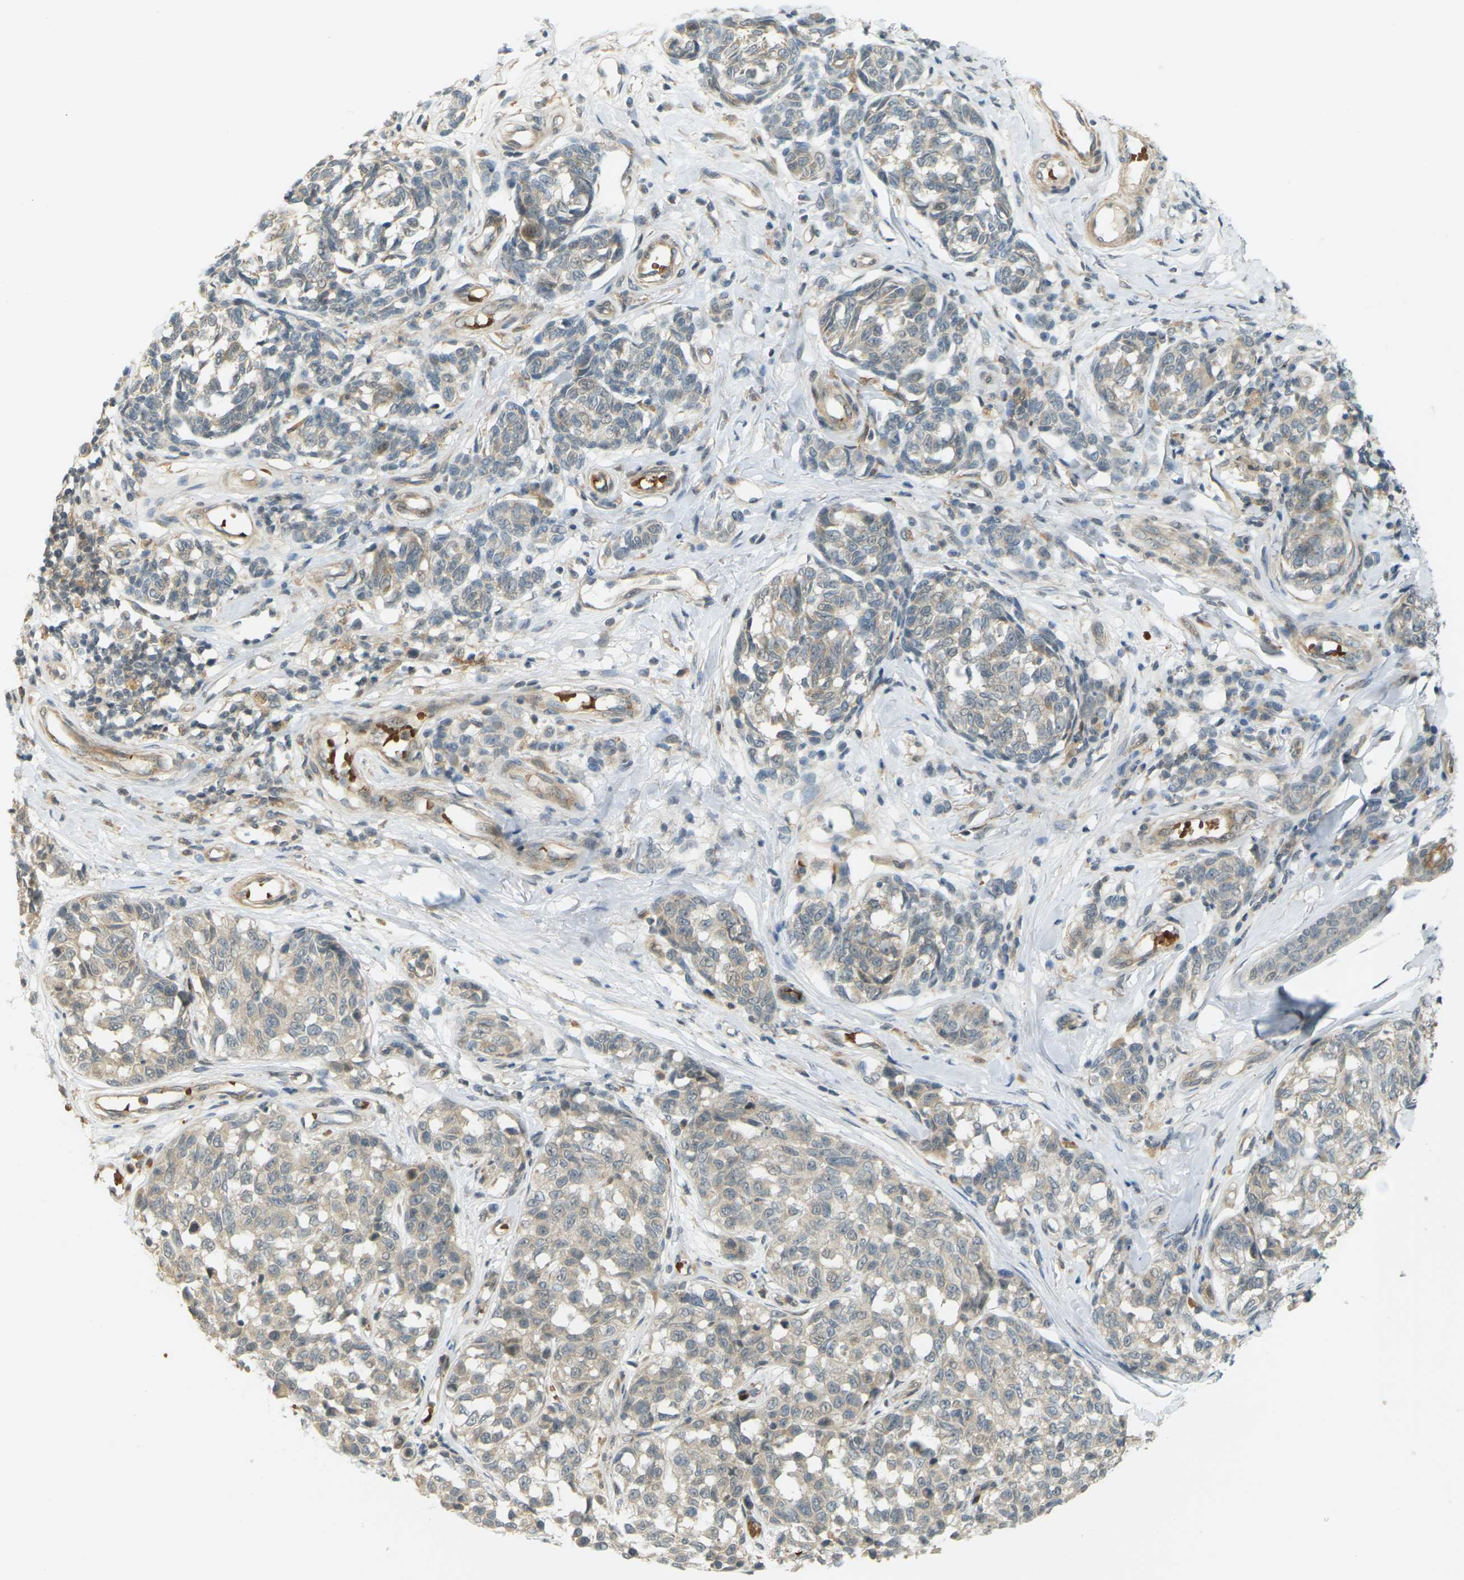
{"staining": {"intensity": "weak", "quantity": ">75%", "location": "cytoplasmic/membranous"}, "tissue": "melanoma", "cell_type": "Tumor cells", "image_type": "cancer", "snomed": [{"axis": "morphology", "description": "Malignant melanoma, NOS"}, {"axis": "topography", "description": "Skin"}], "caption": "IHC (DAB (3,3'-diaminobenzidine)) staining of human melanoma shows weak cytoplasmic/membranous protein staining in about >75% of tumor cells. (DAB (3,3'-diaminobenzidine) IHC with brightfield microscopy, high magnification).", "gene": "SOCS6", "patient": {"sex": "female", "age": 64}}